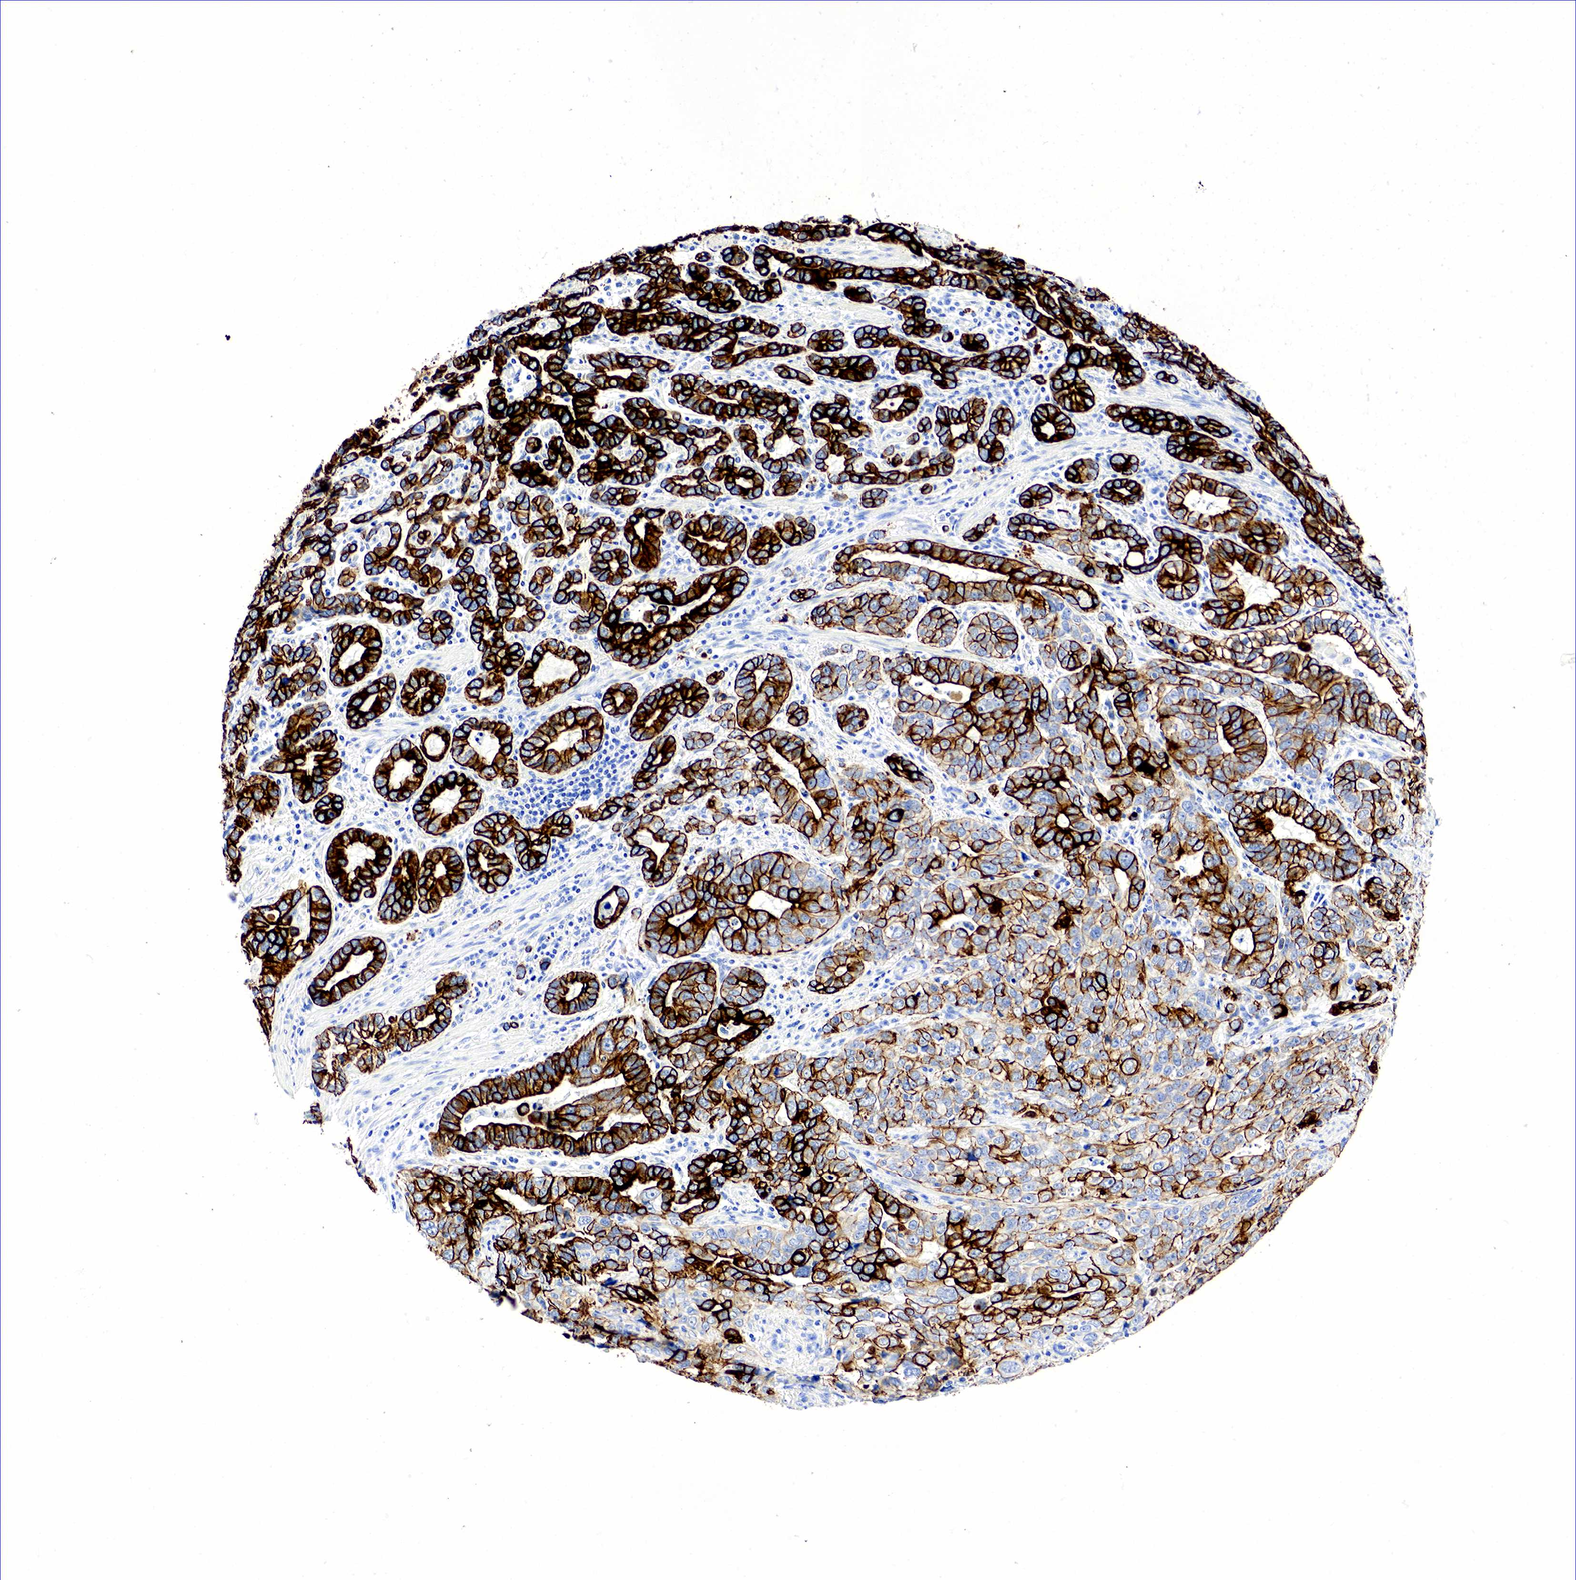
{"staining": {"intensity": "strong", "quantity": ">75%", "location": "cytoplasmic/membranous"}, "tissue": "stomach cancer", "cell_type": "Tumor cells", "image_type": "cancer", "snomed": [{"axis": "morphology", "description": "Adenocarcinoma, NOS"}, {"axis": "topography", "description": "Stomach, upper"}], "caption": "Protein staining shows strong cytoplasmic/membranous expression in approximately >75% of tumor cells in adenocarcinoma (stomach).", "gene": "KRT18", "patient": {"sex": "male", "age": 76}}